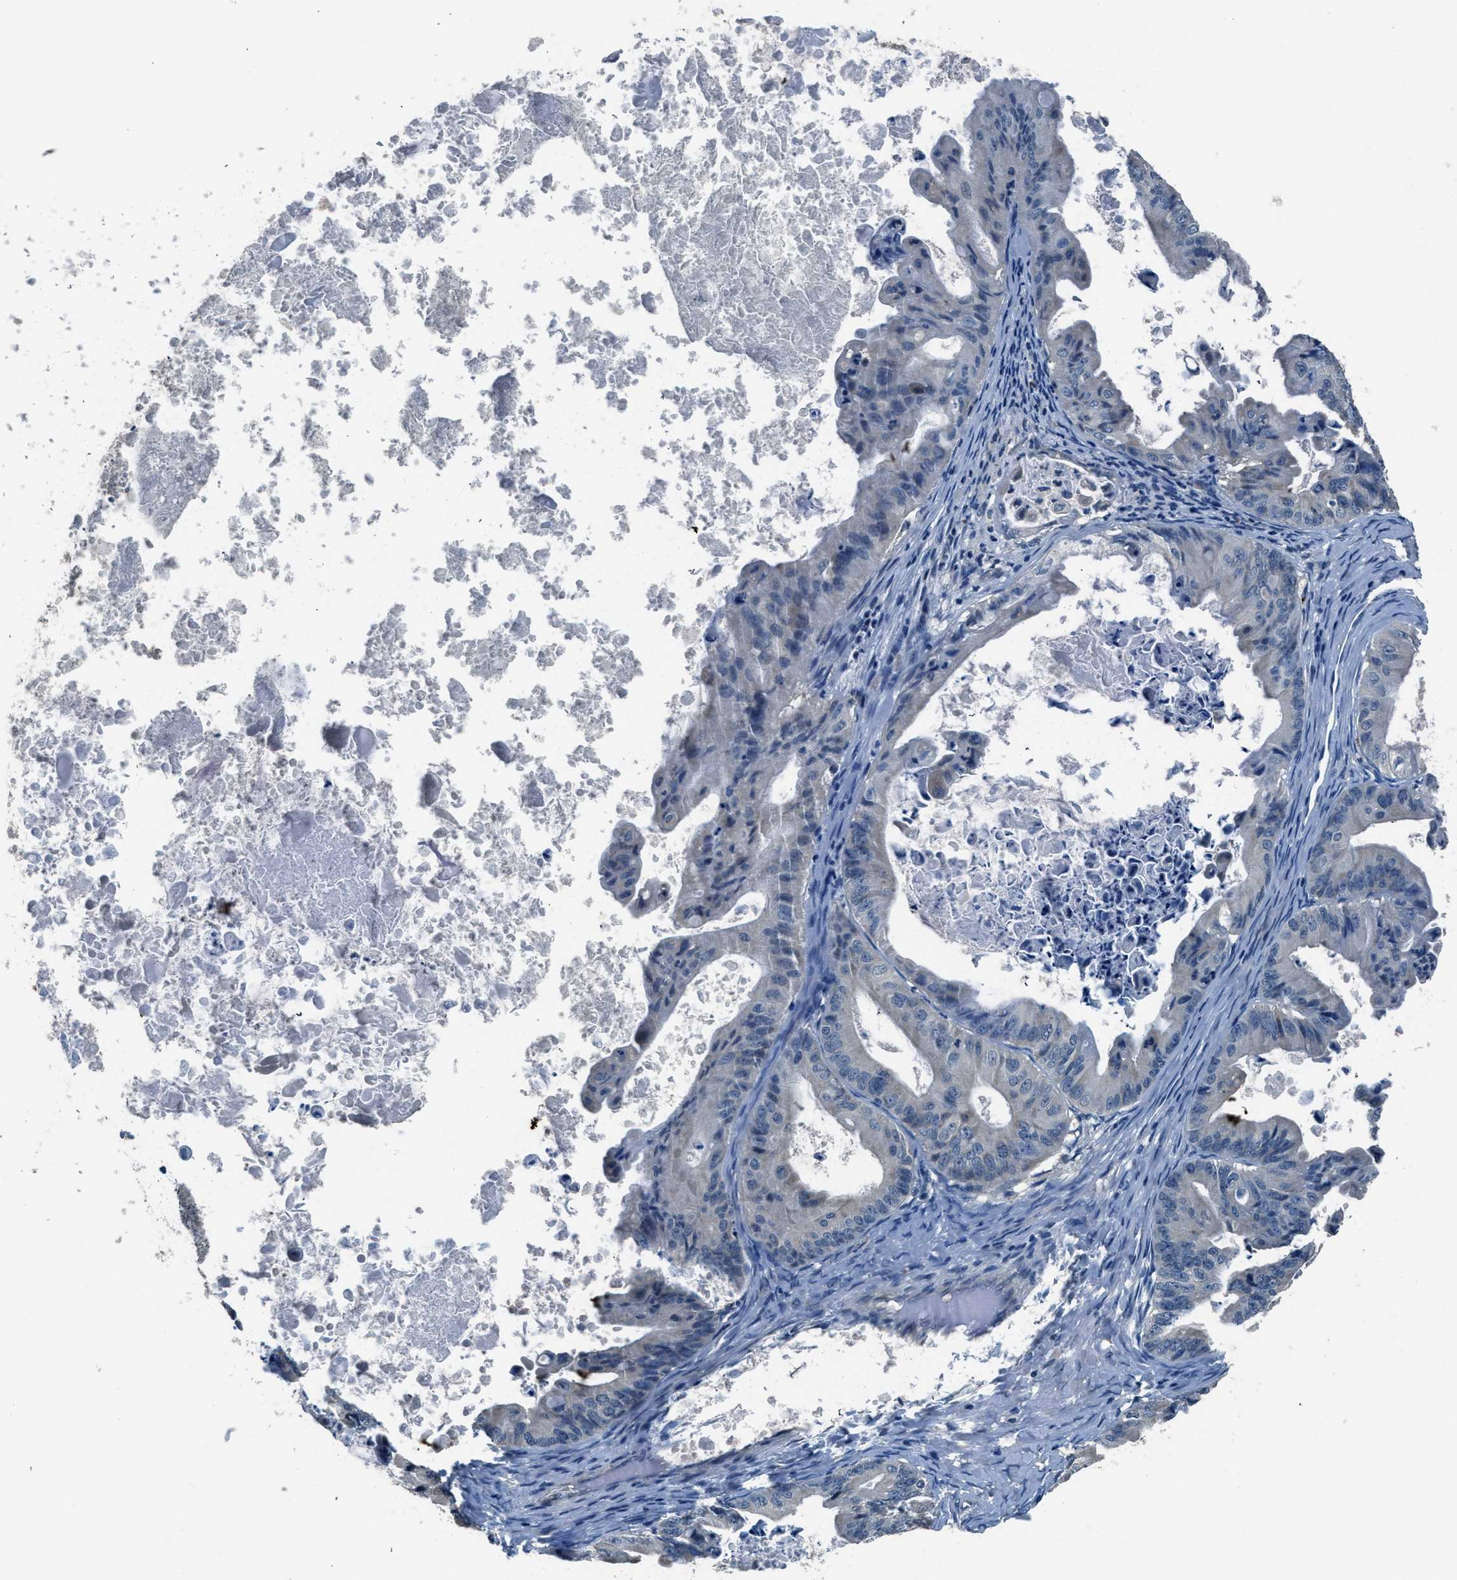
{"staining": {"intensity": "negative", "quantity": "none", "location": "none"}, "tissue": "ovarian cancer", "cell_type": "Tumor cells", "image_type": "cancer", "snomed": [{"axis": "morphology", "description": "Cystadenocarcinoma, mucinous, NOS"}, {"axis": "topography", "description": "Ovary"}], "caption": "This is an immunohistochemistry (IHC) photomicrograph of human ovarian mucinous cystadenocarcinoma. There is no positivity in tumor cells.", "gene": "NME8", "patient": {"sex": "female", "age": 37}}